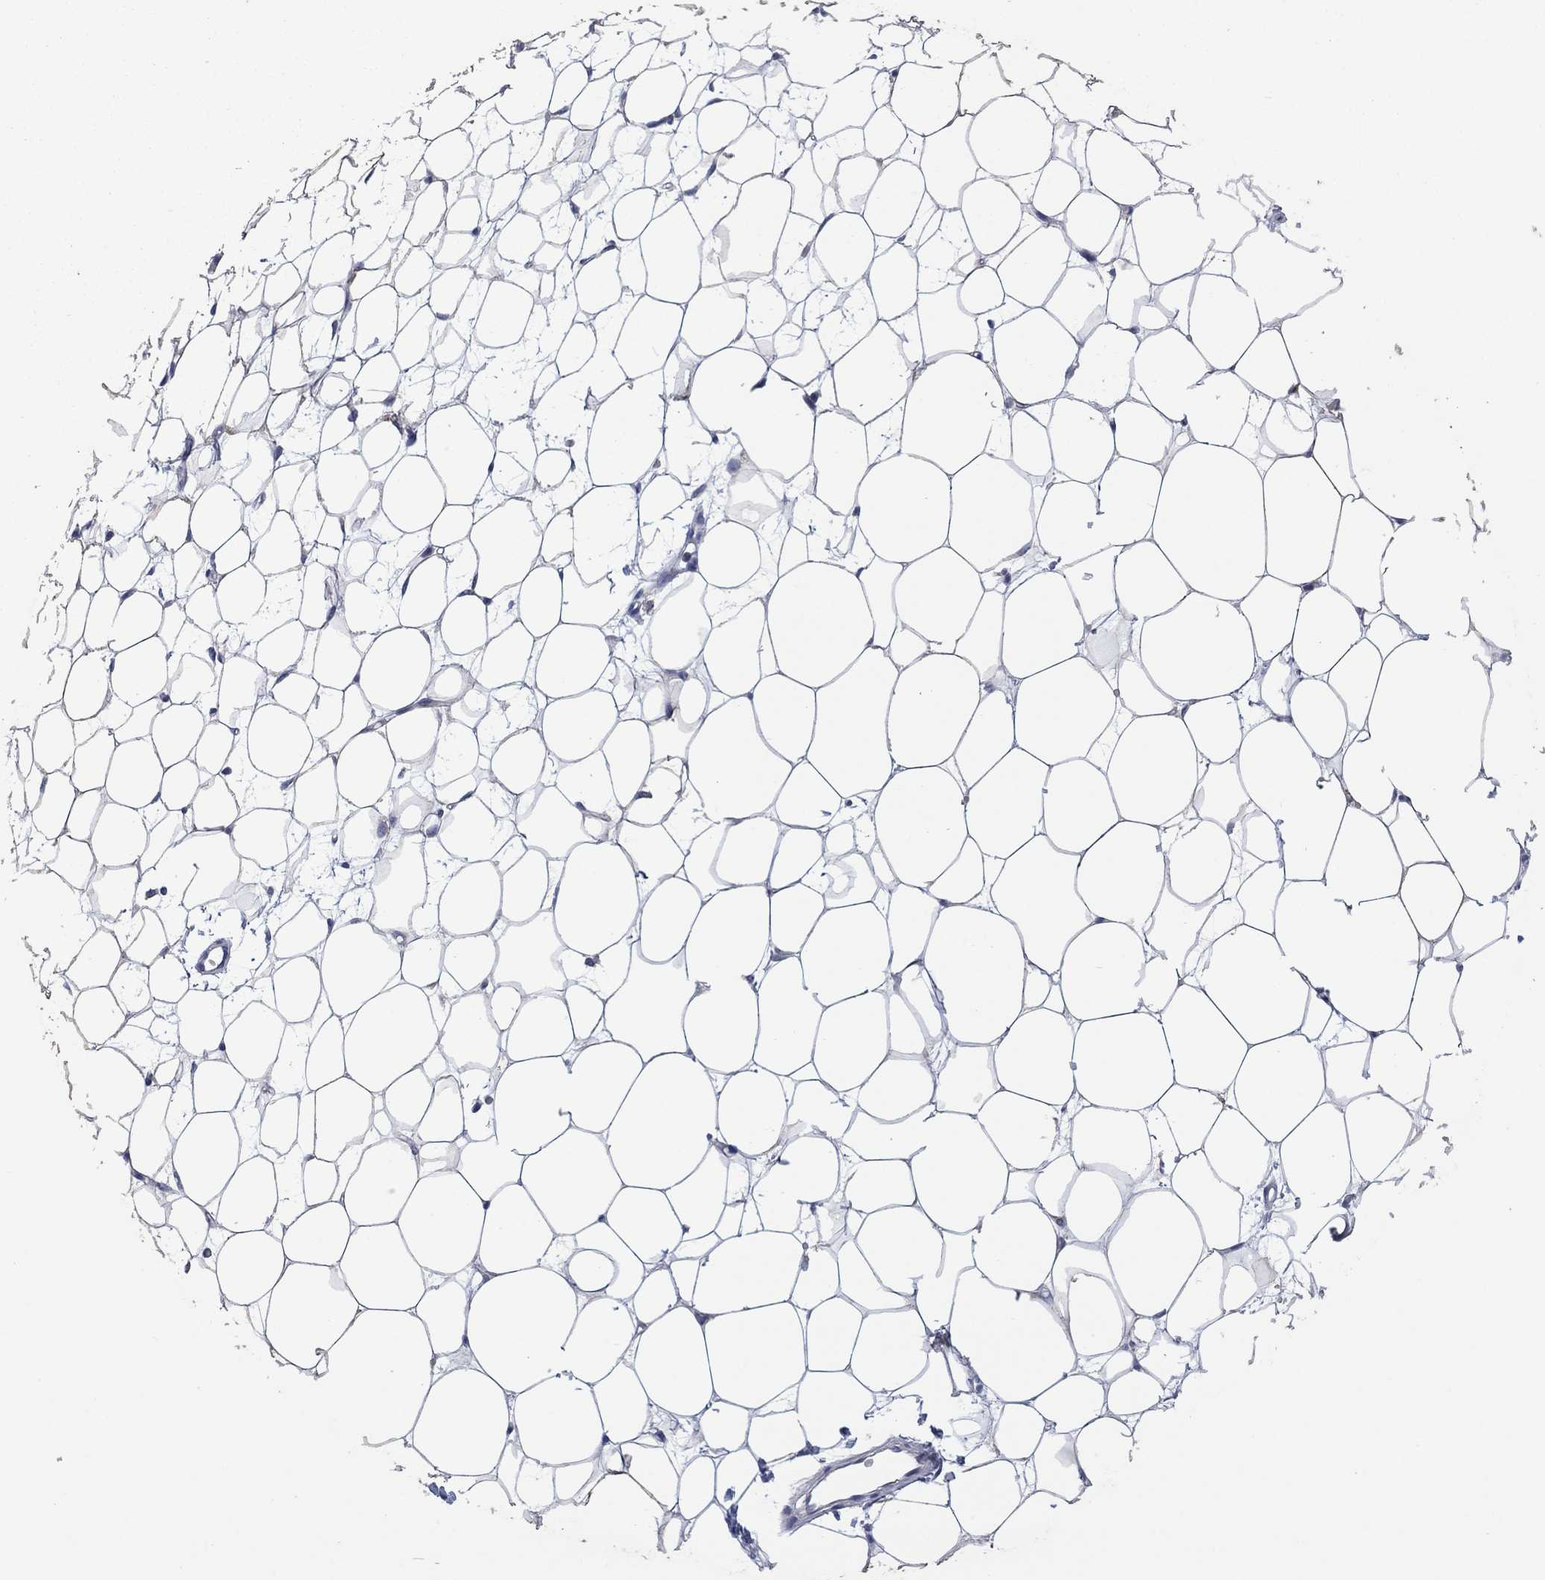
{"staining": {"intensity": "negative", "quantity": "none", "location": "none"}, "tissue": "breast", "cell_type": "Adipocytes", "image_type": "normal", "snomed": [{"axis": "morphology", "description": "Normal tissue, NOS"}, {"axis": "topography", "description": "Breast"}], "caption": "A photomicrograph of breast stained for a protein demonstrates no brown staining in adipocytes.", "gene": "SDC1", "patient": {"sex": "female", "age": 37}}